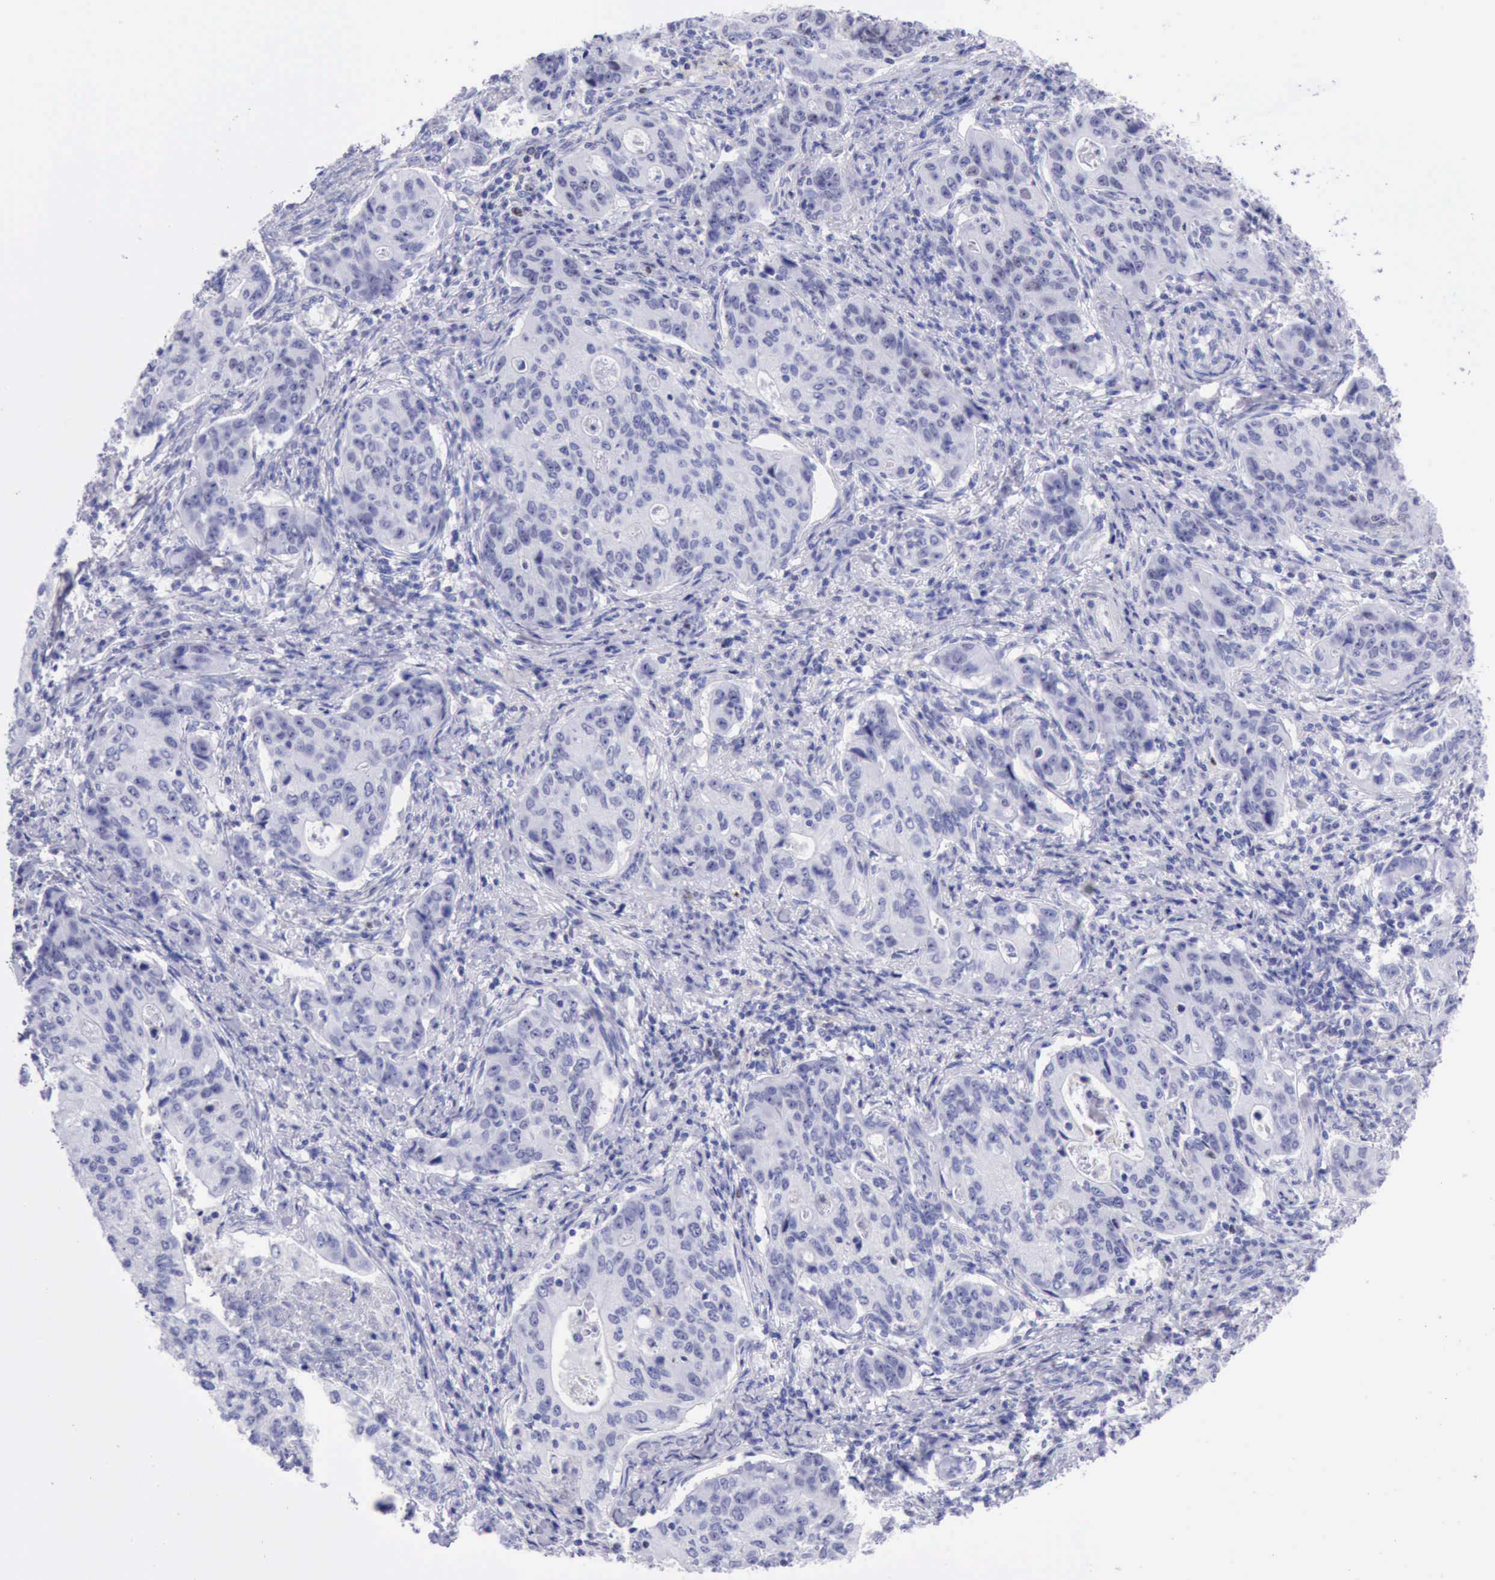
{"staining": {"intensity": "weak", "quantity": "<25%", "location": "nuclear"}, "tissue": "stomach cancer", "cell_type": "Tumor cells", "image_type": "cancer", "snomed": [{"axis": "morphology", "description": "Adenocarcinoma, NOS"}, {"axis": "topography", "description": "Esophagus"}, {"axis": "topography", "description": "Stomach"}], "caption": "This micrograph is of stomach cancer (adenocarcinoma) stained with immunohistochemistry to label a protein in brown with the nuclei are counter-stained blue. There is no positivity in tumor cells. The staining was performed using DAB (3,3'-diaminobenzidine) to visualize the protein expression in brown, while the nuclei were stained in blue with hematoxylin (Magnification: 20x).", "gene": "MCM2", "patient": {"sex": "male", "age": 74}}